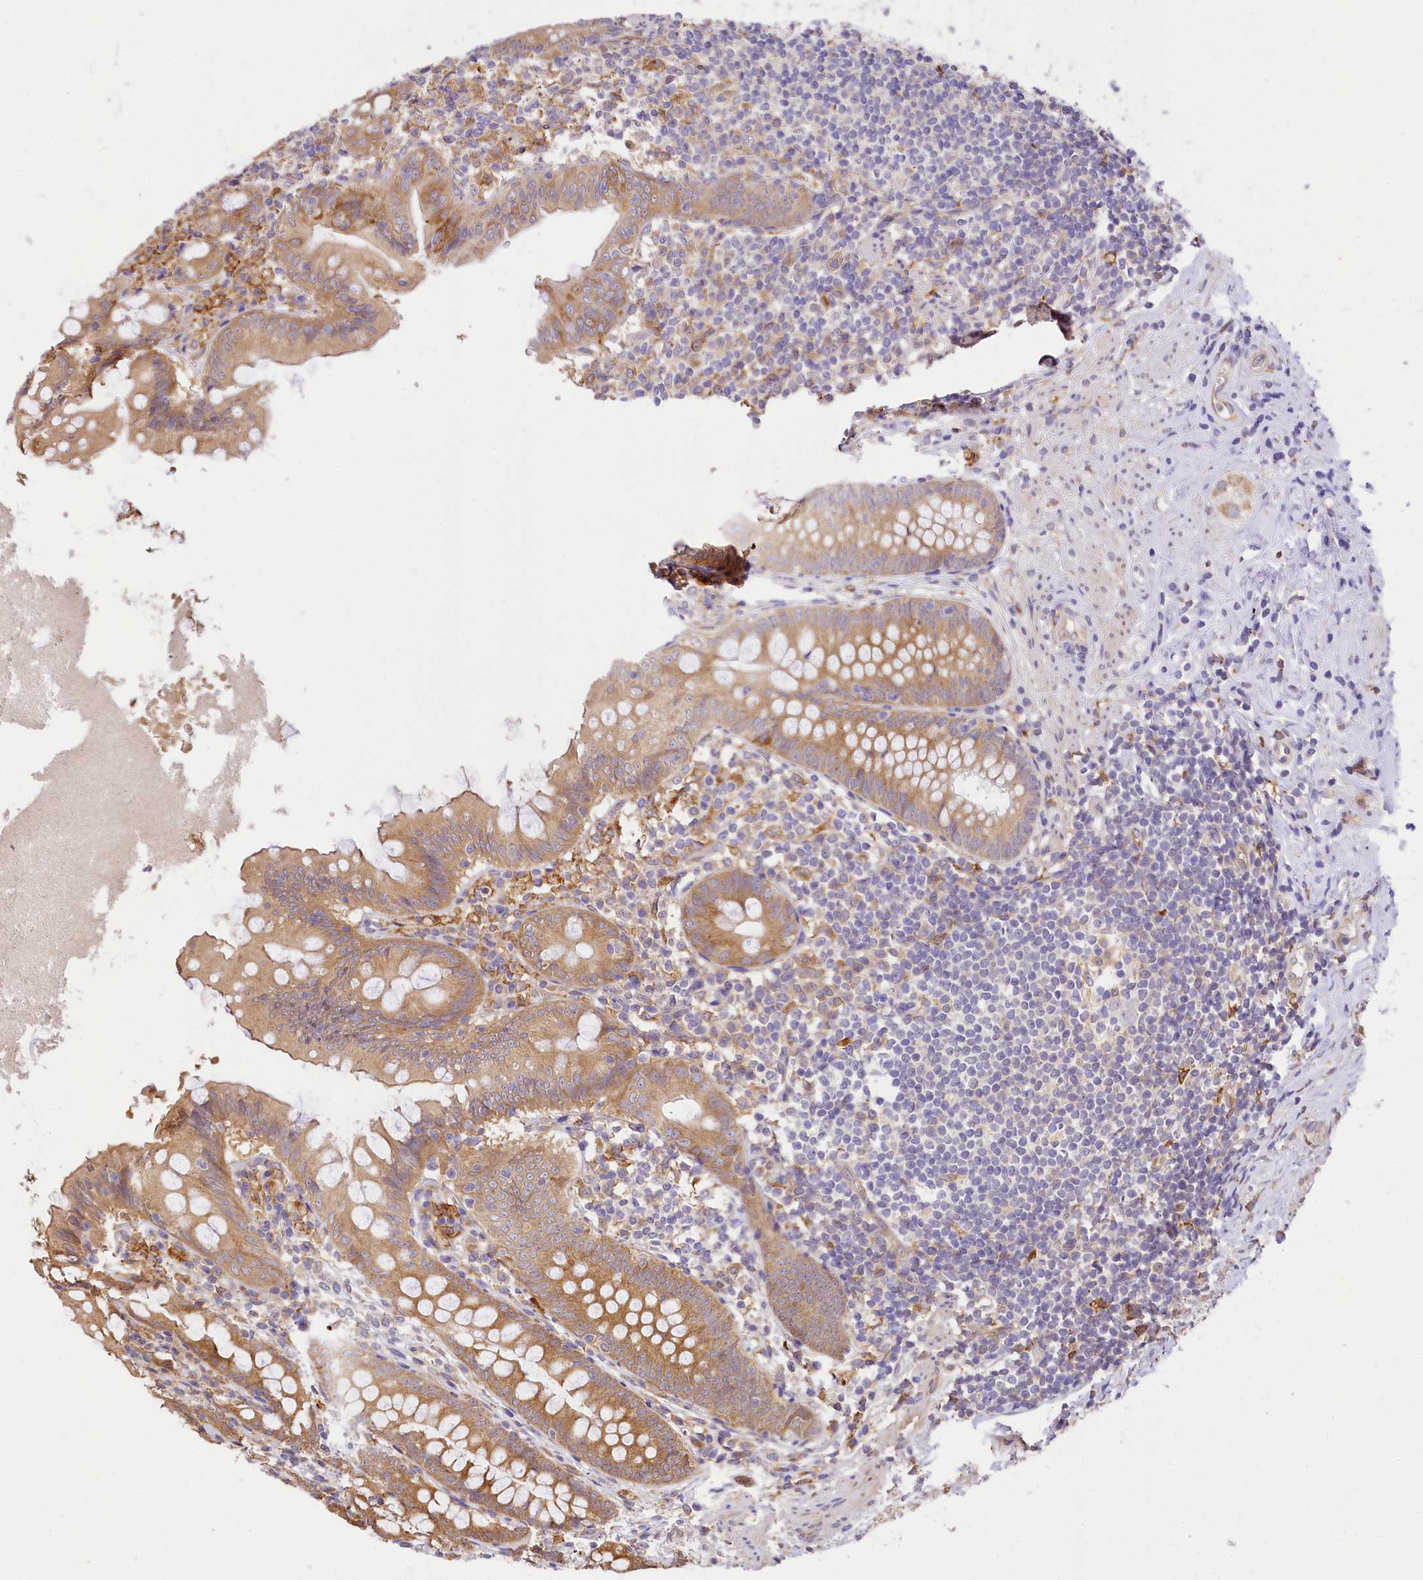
{"staining": {"intensity": "moderate", "quantity": ">75%", "location": "cytoplasmic/membranous"}, "tissue": "appendix", "cell_type": "Glandular cells", "image_type": "normal", "snomed": [{"axis": "morphology", "description": "Normal tissue, NOS"}, {"axis": "topography", "description": "Appendix"}], "caption": "Protein expression analysis of benign appendix exhibits moderate cytoplasmic/membranous staining in approximately >75% of glandular cells.", "gene": "PPIP5K2", "patient": {"sex": "female", "age": 51}}